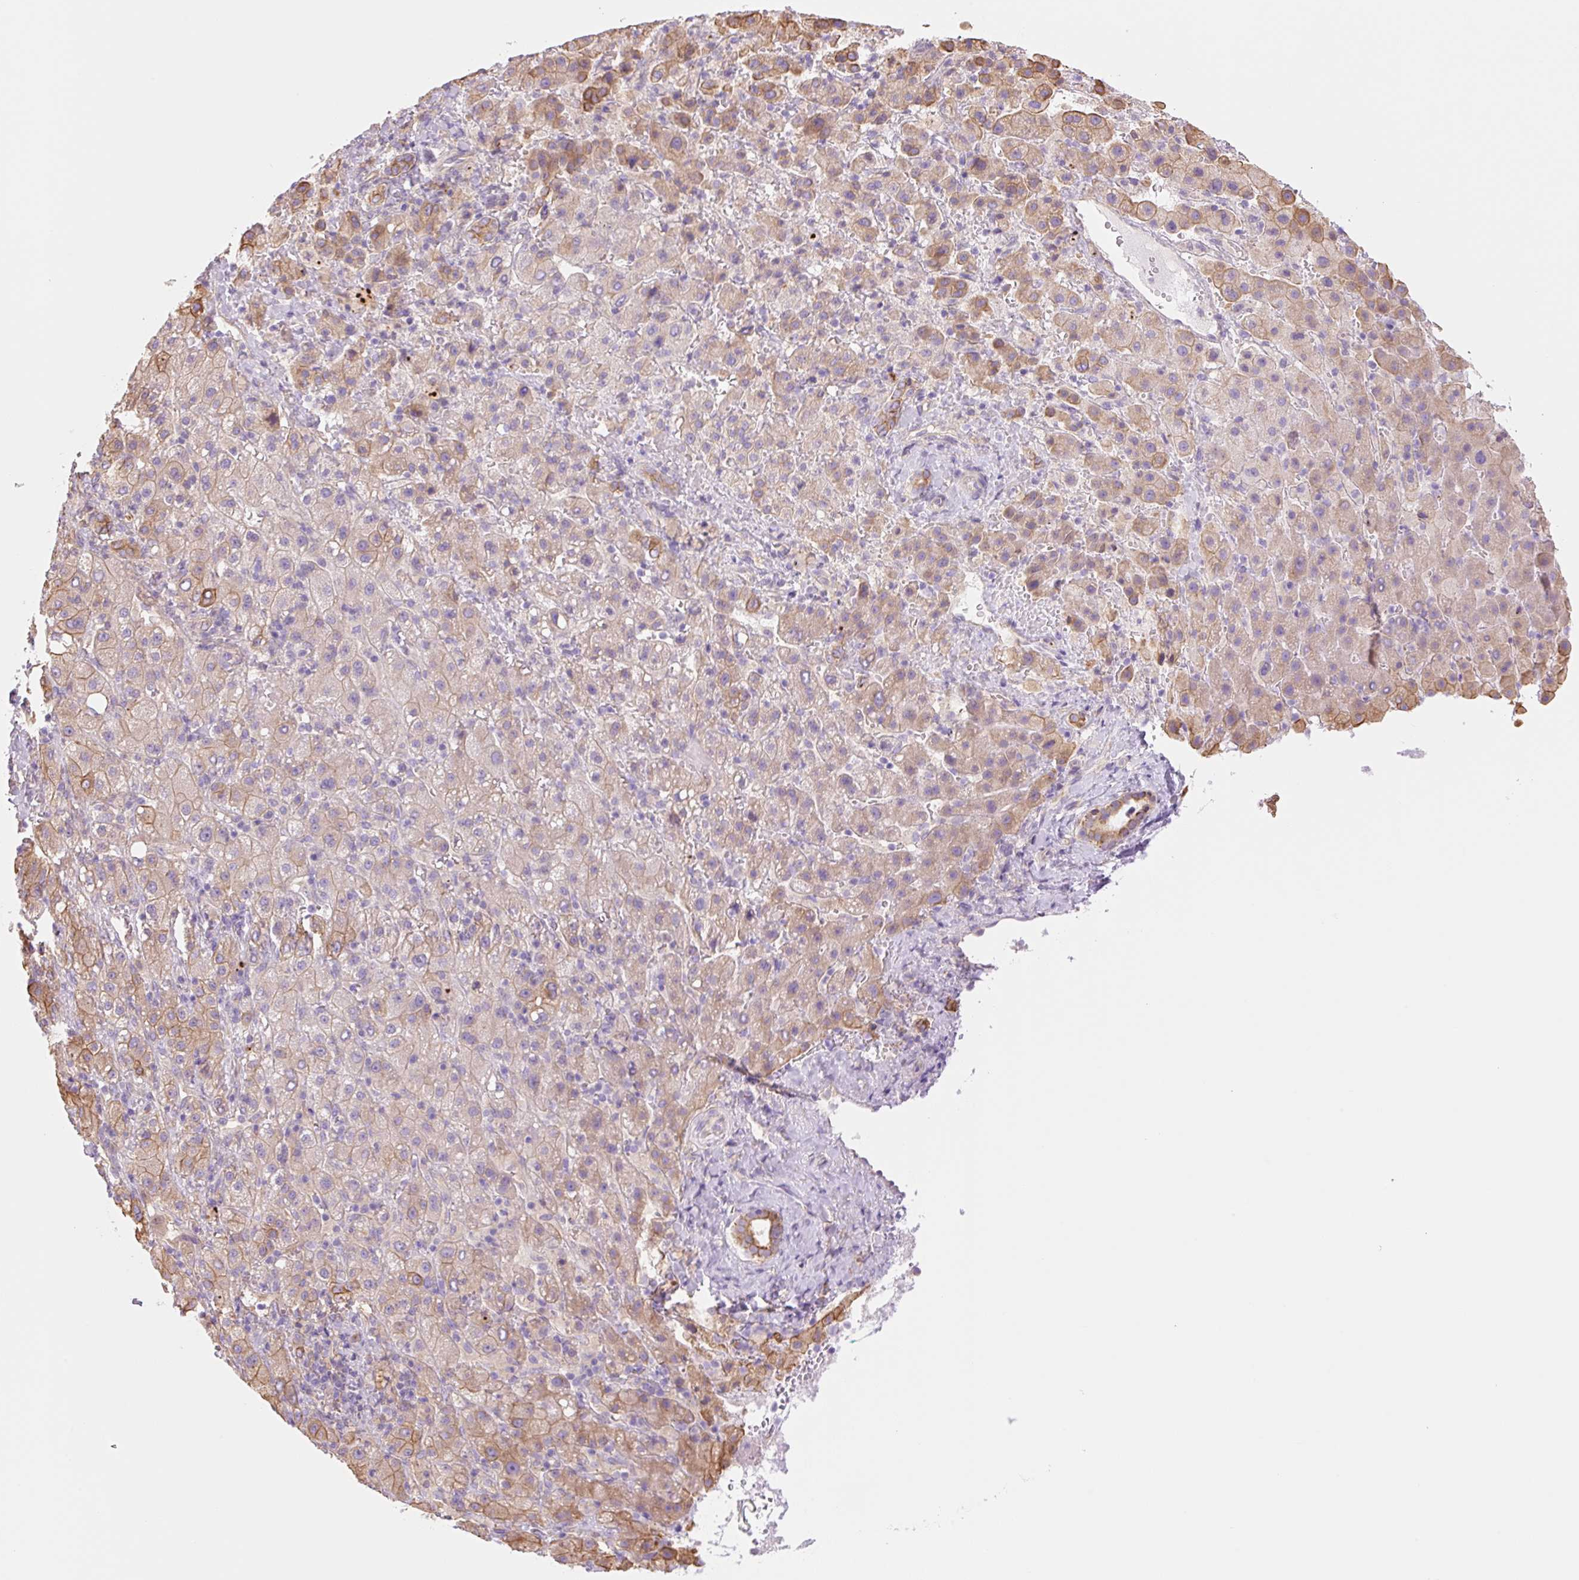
{"staining": {"intensity": "moderate", "quantity": "25%-75%", "location": "cytoplasmic/membranous"}, "tissue": "liver cancer", "cell_type": "Tumor cells", "image_type": "cancer", "snomed": [{"axis": "morphology", "description": "Carcinoma, Hepatocellular, NOS"}, {"axis": "topography", "description": "Liver"}], "caption": "Brown immunohistochemical staining in human hepatocellular carcinoma (liver) exhibits moderate cytoplasmic/membranous positivity in about 25%-75% of tumor cells. The protein of interest is stained brown, and the nuclei are stained in blue (DAB (3,3'-diaminobenzidine) IHC with brightfield microscopy, high magnification).", "gene": "NLRP5", "patient": {"sex": "female", "age": 58}}